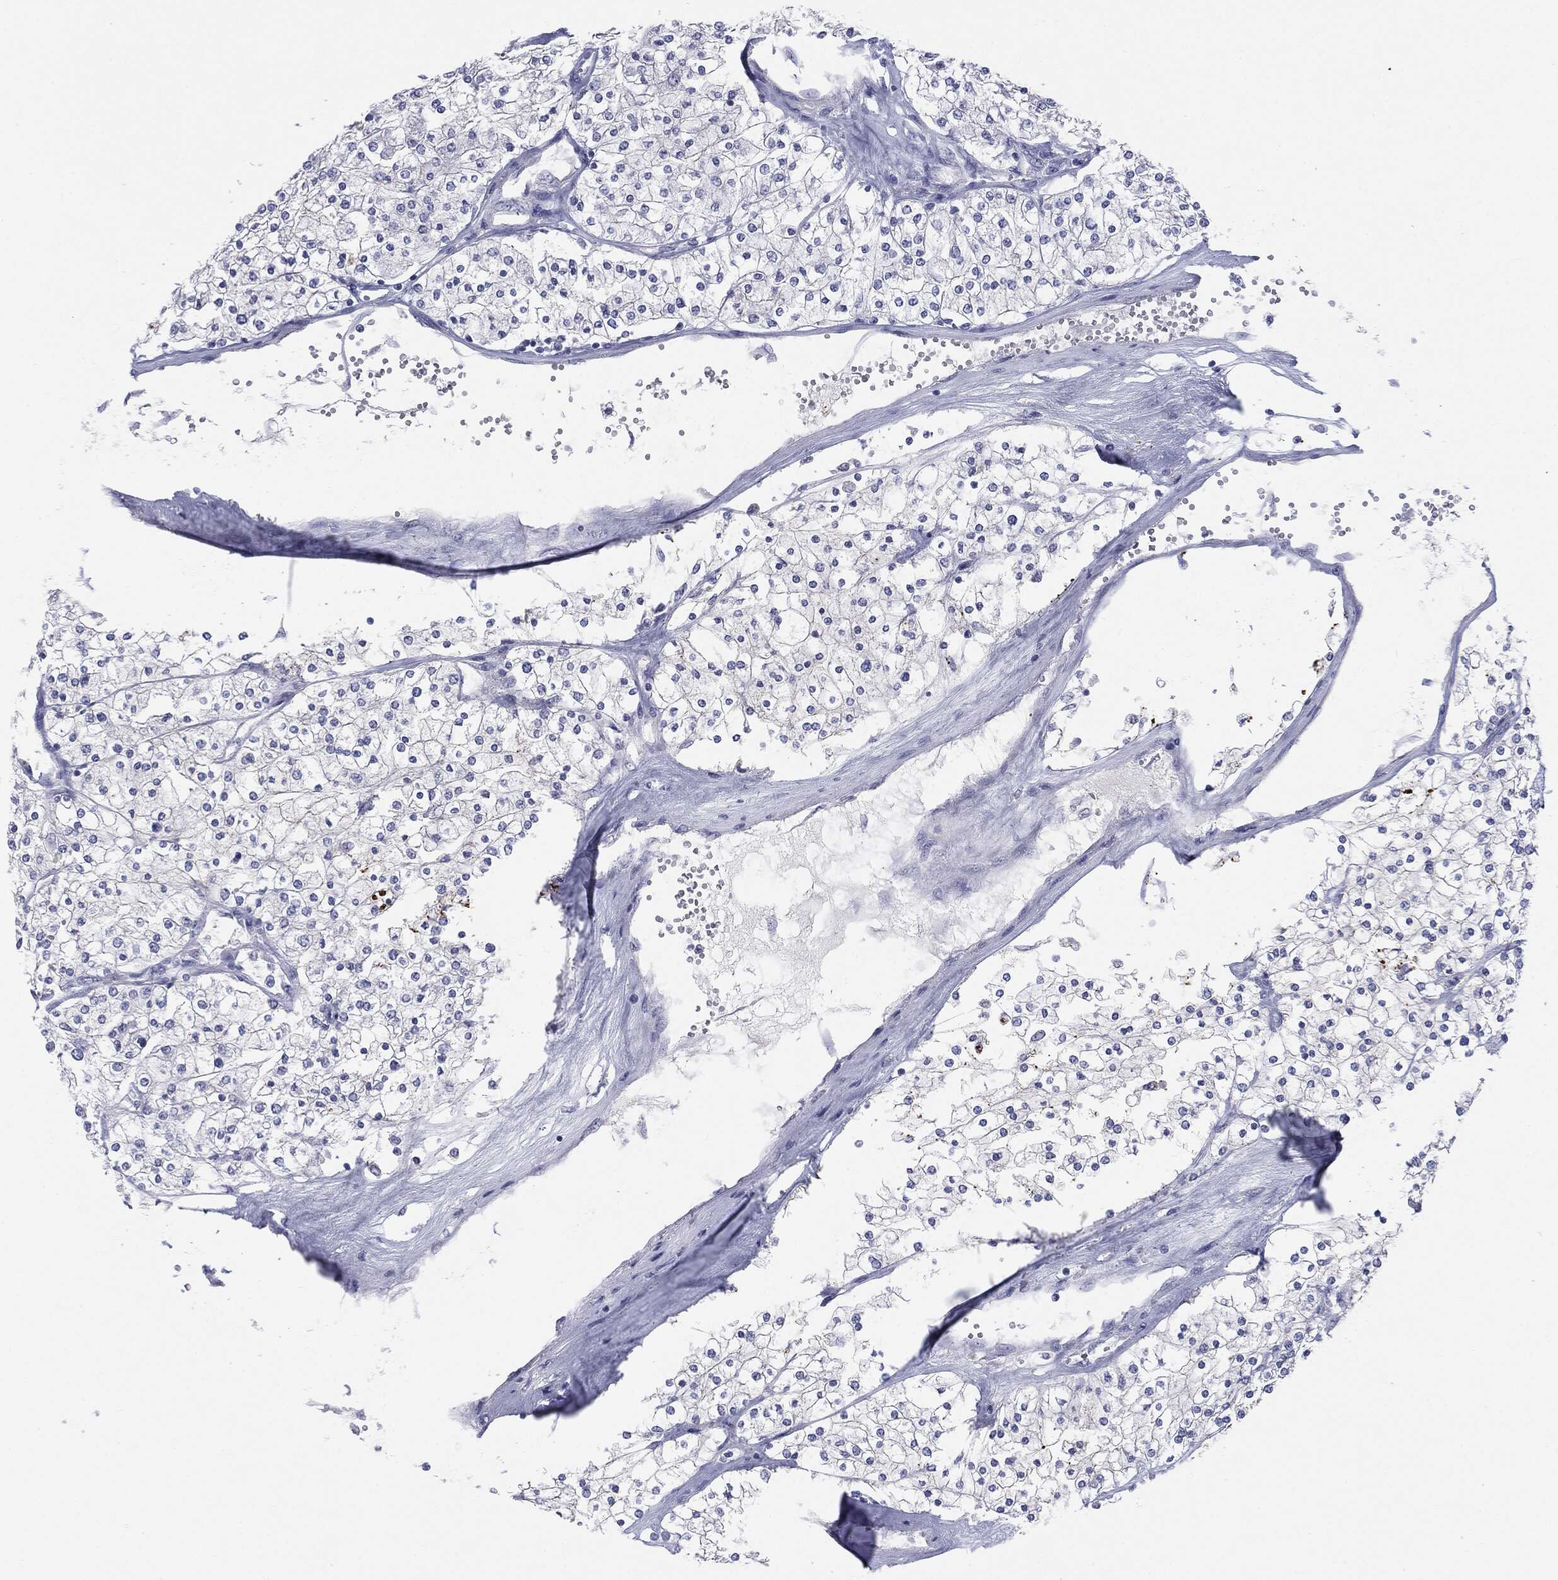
{"staining": {"intensity": "negative", "quantity": "none", "location": "none"}, "tissue": "renal cancer", "cell_type": "Tumor cells", "image_type": "cancer", "snomed": [{"axis": "morphology", "description": "Adenocarcinoma, NOS"}, {"axis": "topography", "description": "Kidney"}], "caption": "An IHC image of renal cancer (adenocarcinoma) is shown. There is no staining in tumor cells of renal cancer (adenocarcinoma).", "gene": "SLC5A5", "patient": {"sex": "male", "age": 80}}